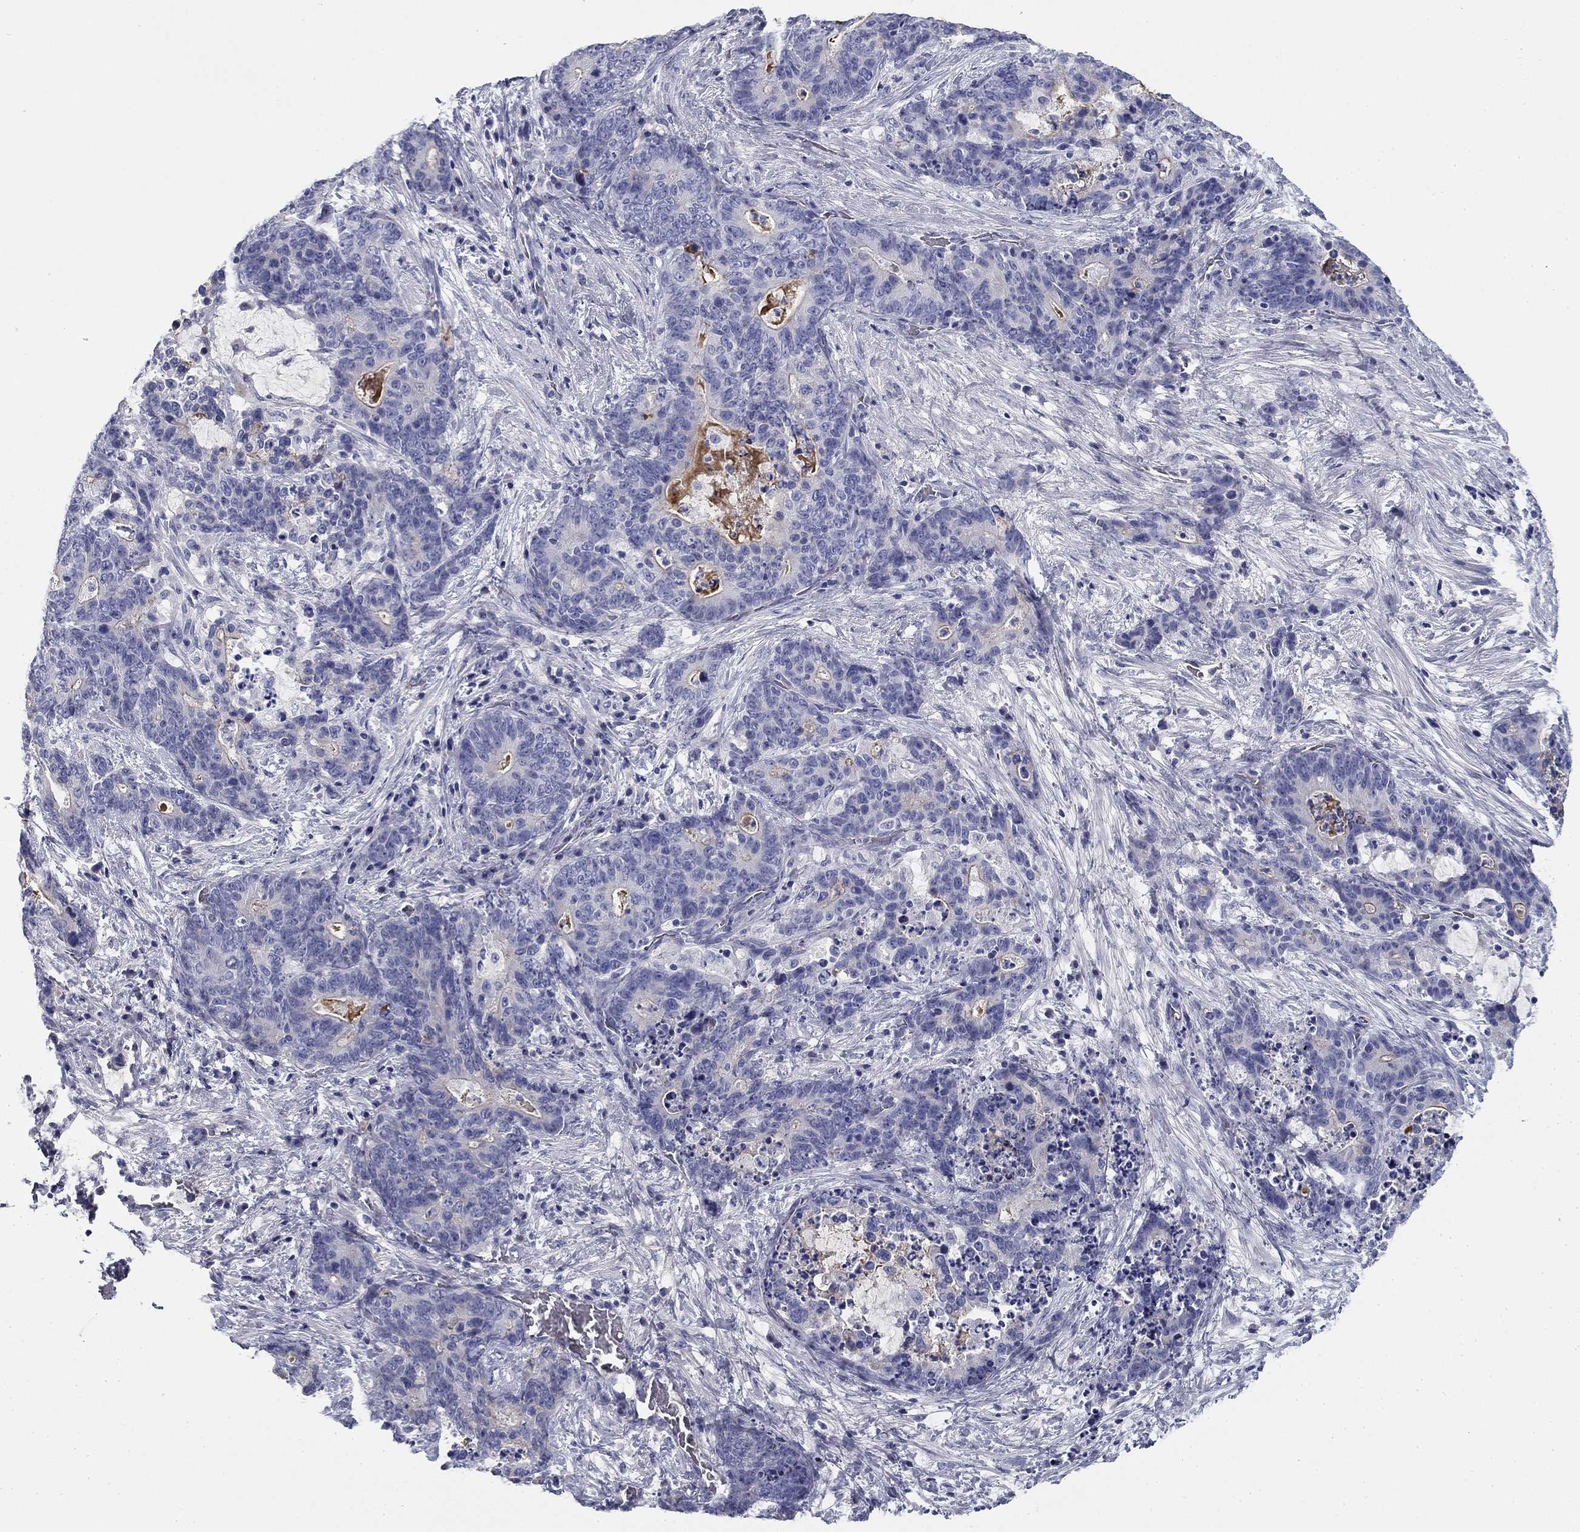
{"staining": {"intensity": "negative", "quantity": "none", "location": "none"}, "tissue": "stomach cancer", "cell_type": "Tumor cells", "image_type": "cancer", "snomed": [{"axis": "morphology", "description": "Normal tissue, NOS"}, {"axis": "morphology", "description": "Adenocarcinoma, NOS"}, {"axis": "topography", "description": "Stomach"}], "caption": "Immunohistochemical staining of human adenocarcinoma (stomach) displays no significant staining in tumor cells.", "gene": "CPLX4", "patient": {"sex": "female", "age": 64}}